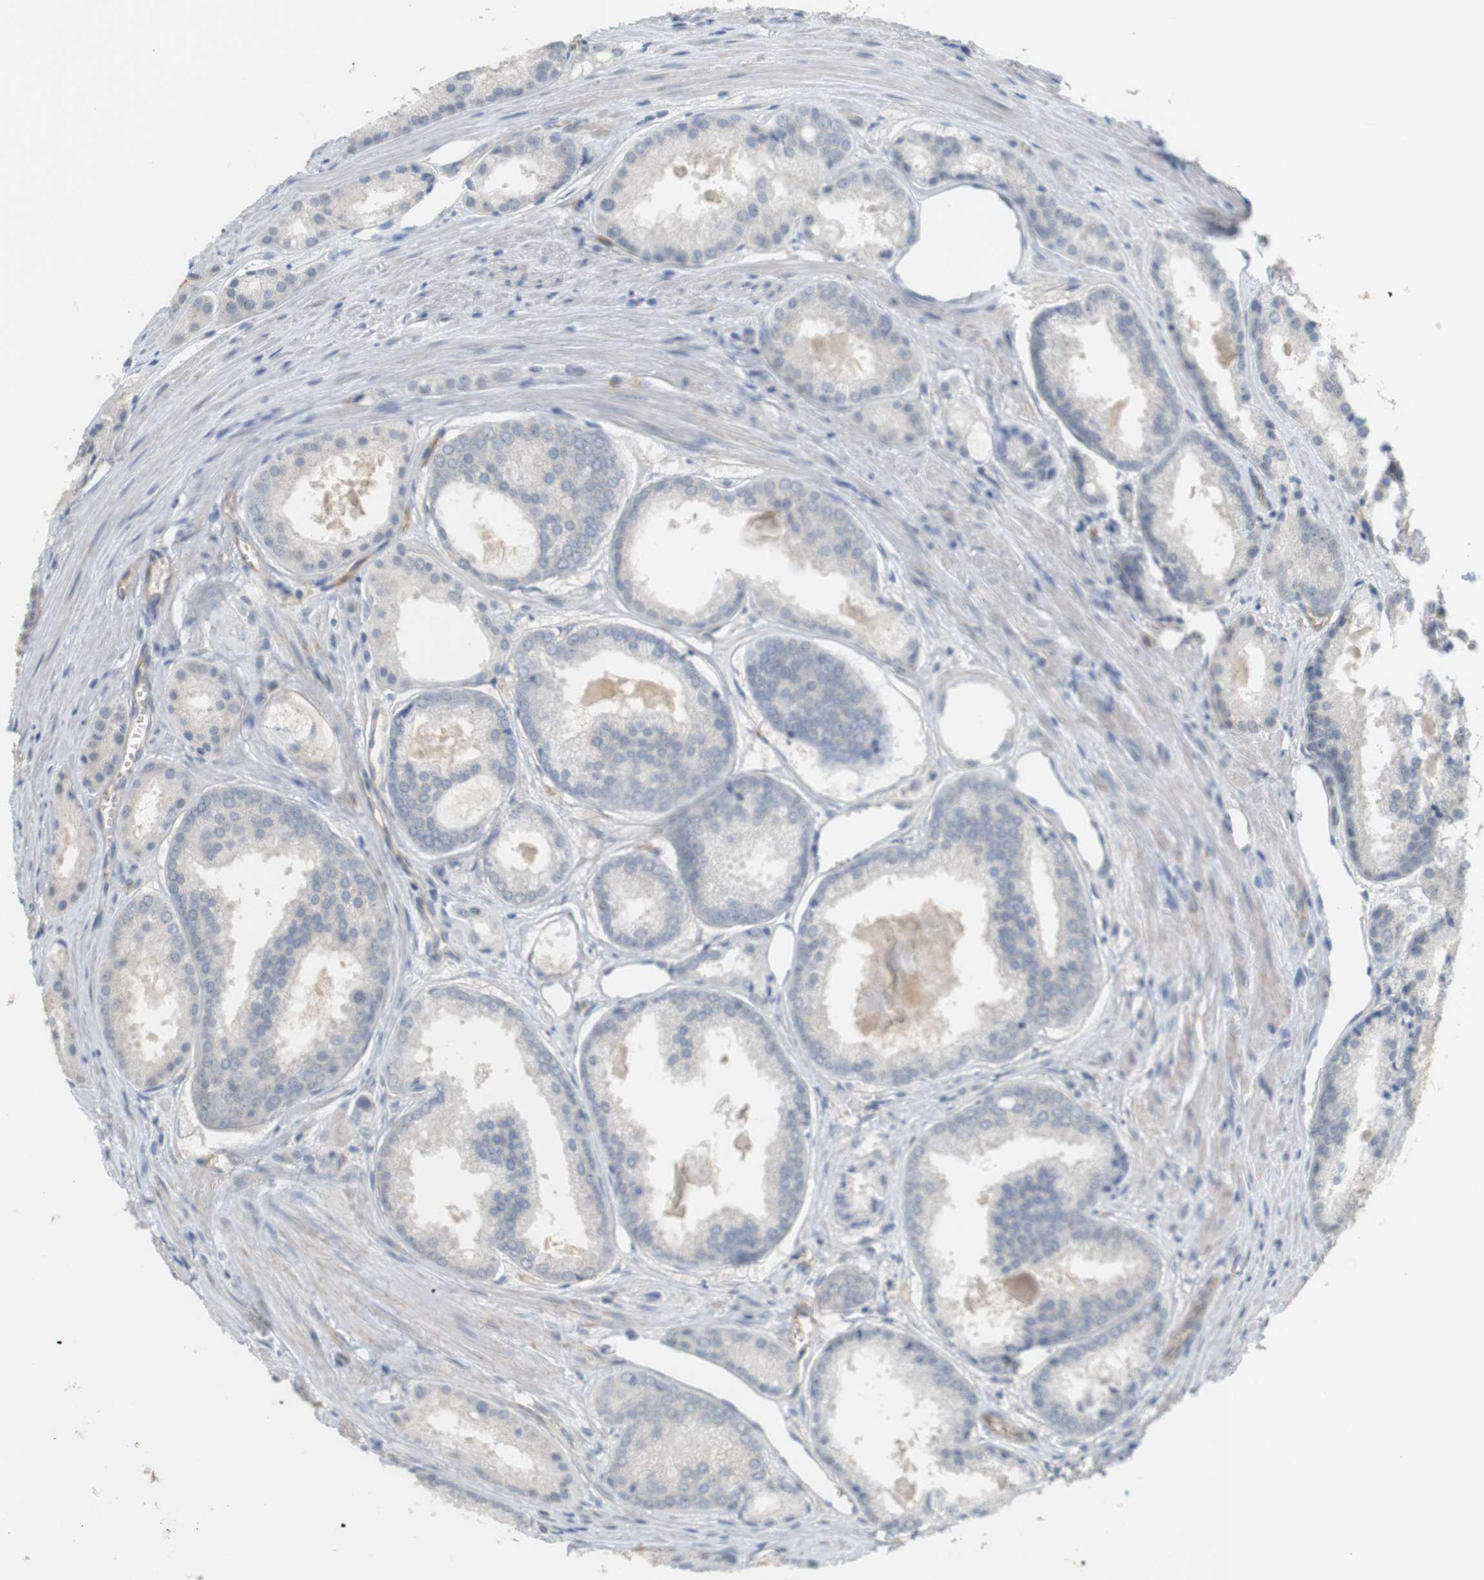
{"staining": {"intensity": "negative", "quantity": "none", "location": "none"}, "tissue": "prostate cancer", "cell_type": "Tumor cells", "image_type": "cancer", "snomed": [{"axis": "morphology", "description": "Adenocarcinoma, Low grade"}, {"axis": "topography", "description": "Prostate"}], "caption": "Tumor cells are negative for protein expression in human prostate low-grade adenocarcinoma.", "gene": "OSR1", "patient": {"sex": "male", "age": 64}}